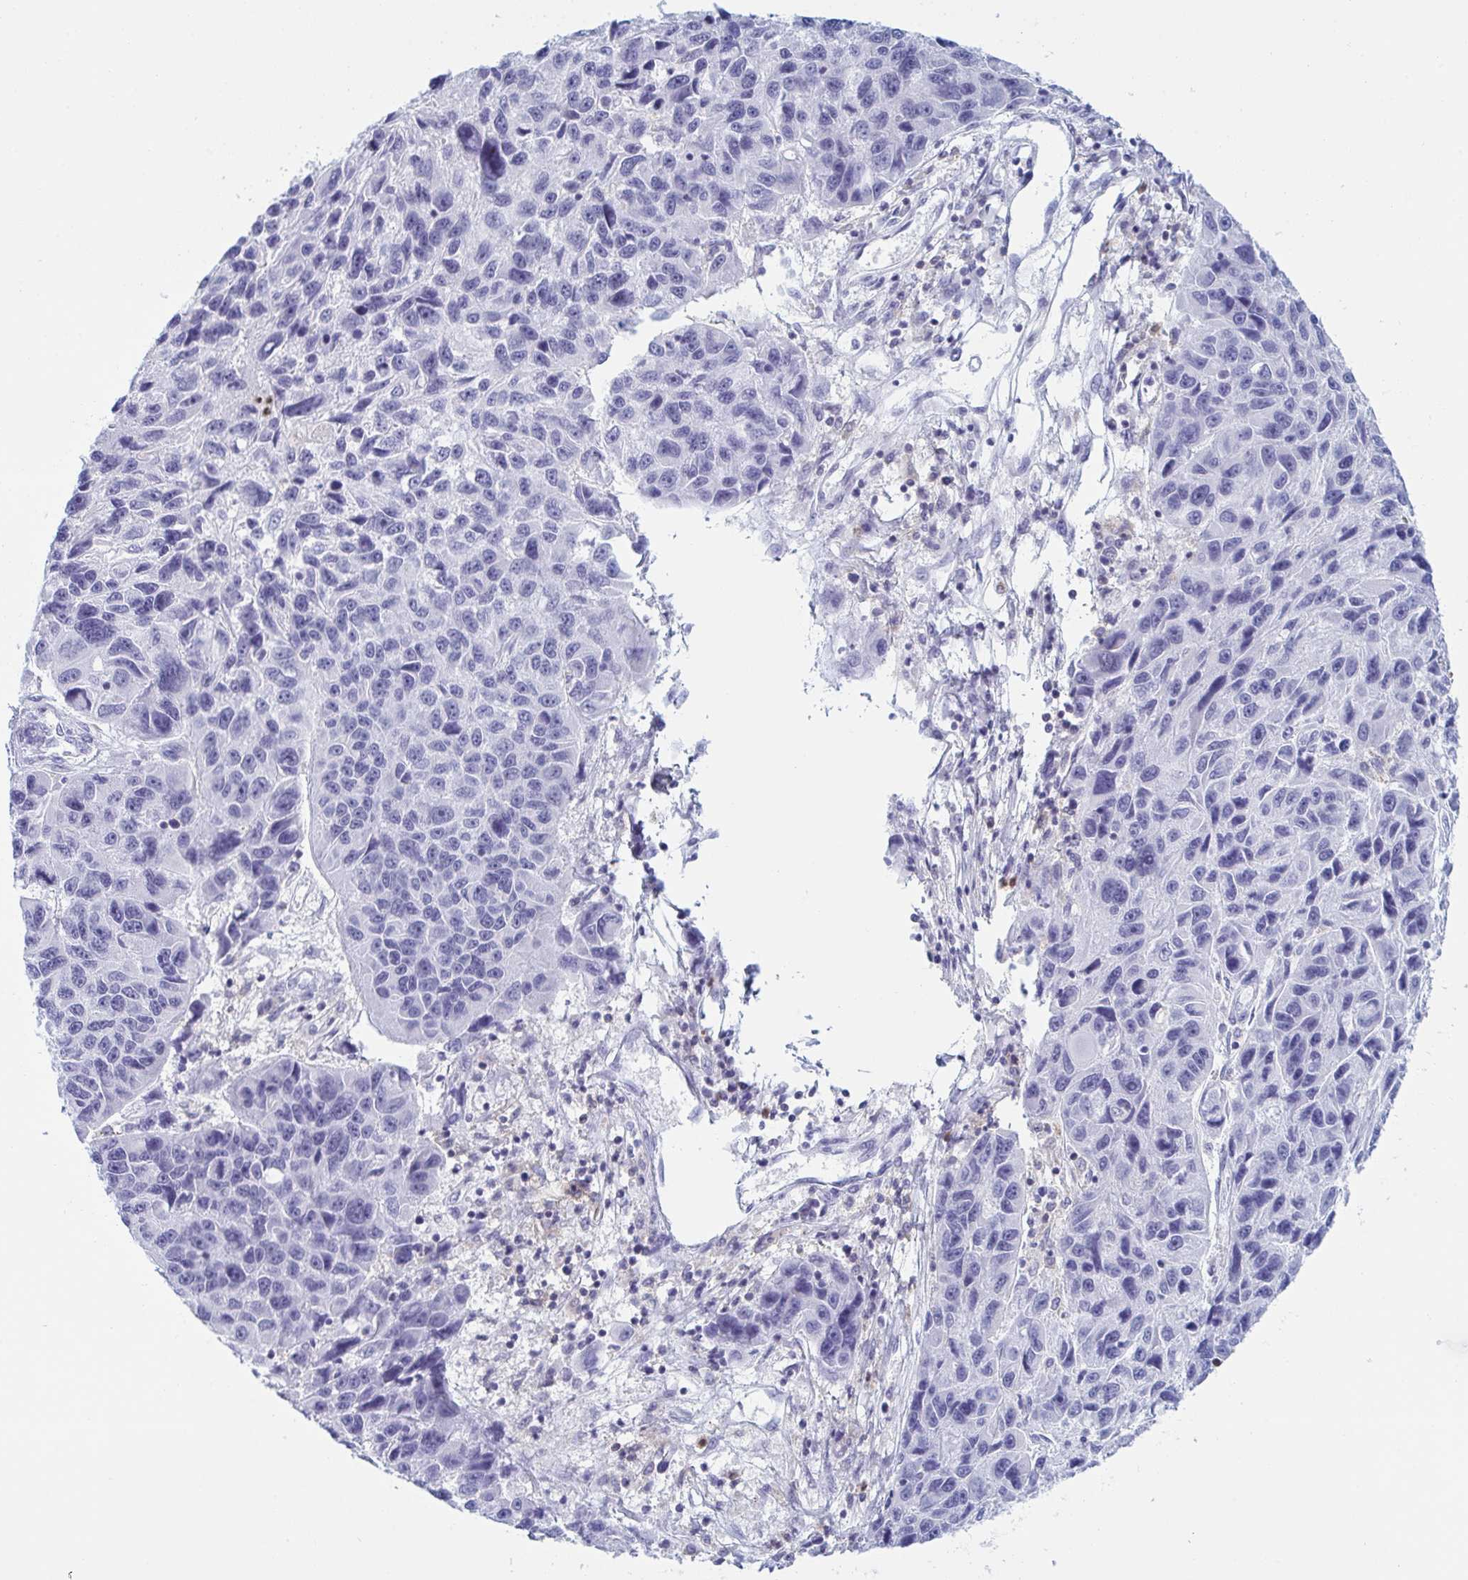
{"staining": {"intensity": "negative", "quantity": "none", "location": "none"}, "tissue": "melanoma", "cell_type": "Tumor cells", "image_type": "cancer", "snomed": [{"axis": "morphology", "description": "Malignant melanoma, NOS"}, {"axis": "topography", "description": "Skin"}], "caption": "Human malignant melanoma stained for a protein using immunohistochemistry shows no positivity in tumor cells.", "gene": "MYO1F", "patient": {"sex": "male", "age": 53}}